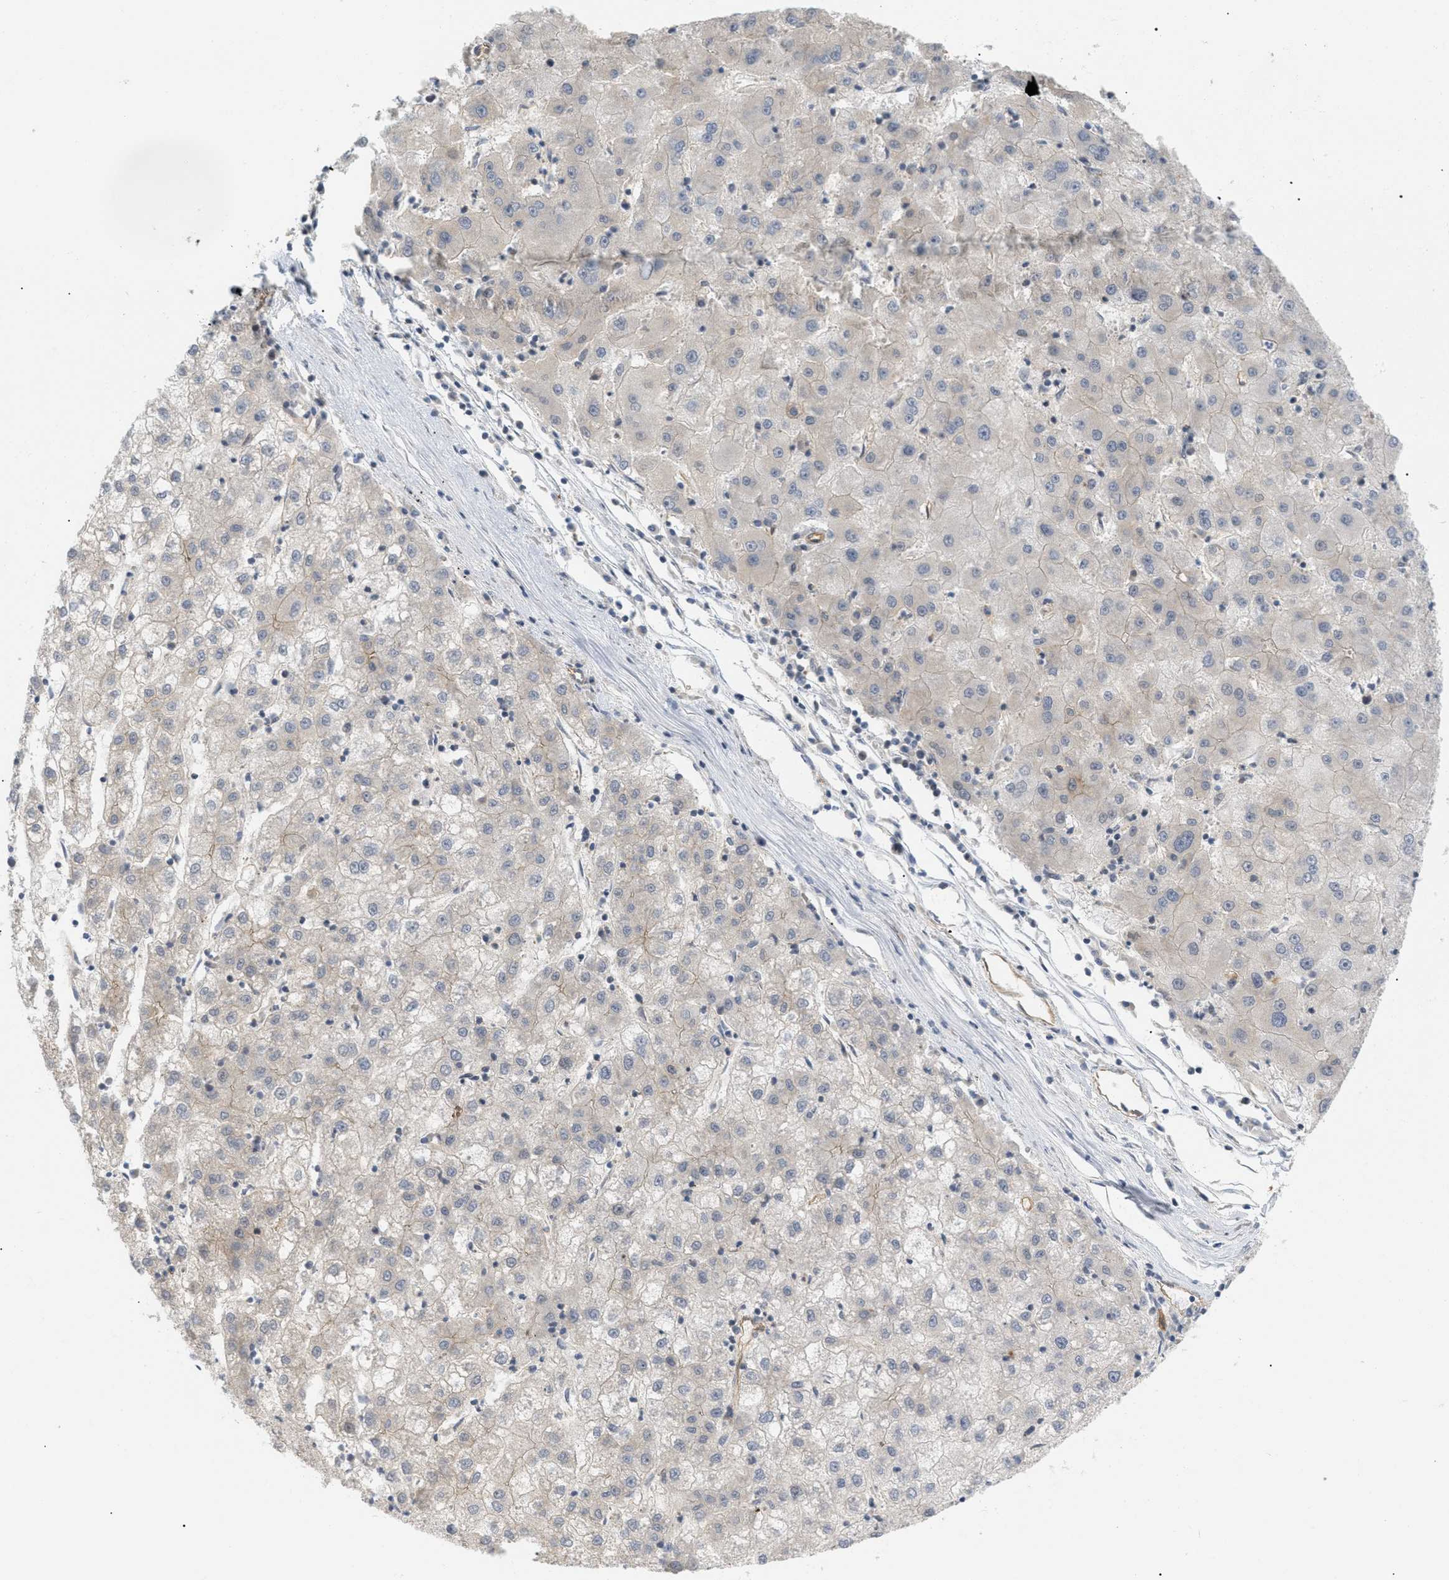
{"staining": {"intensity": "negative", "quantity": "none", "location": "none"}, "tissue": "liver cancer", "cell_type": "Tumor cells", "image_type": "cancer", "snomed": [{"axis": "morphology", "description": "Carcinoma, Hepatocellular, NOS"}, {"axis": "topography", "description": "Liver"}], "caption": "Tumor cells are negative for protein expression in human liver cancer (hepatocellular carcinoma).", "gene": "PALMD", "patient": {"sex": "male", "age": 72}}